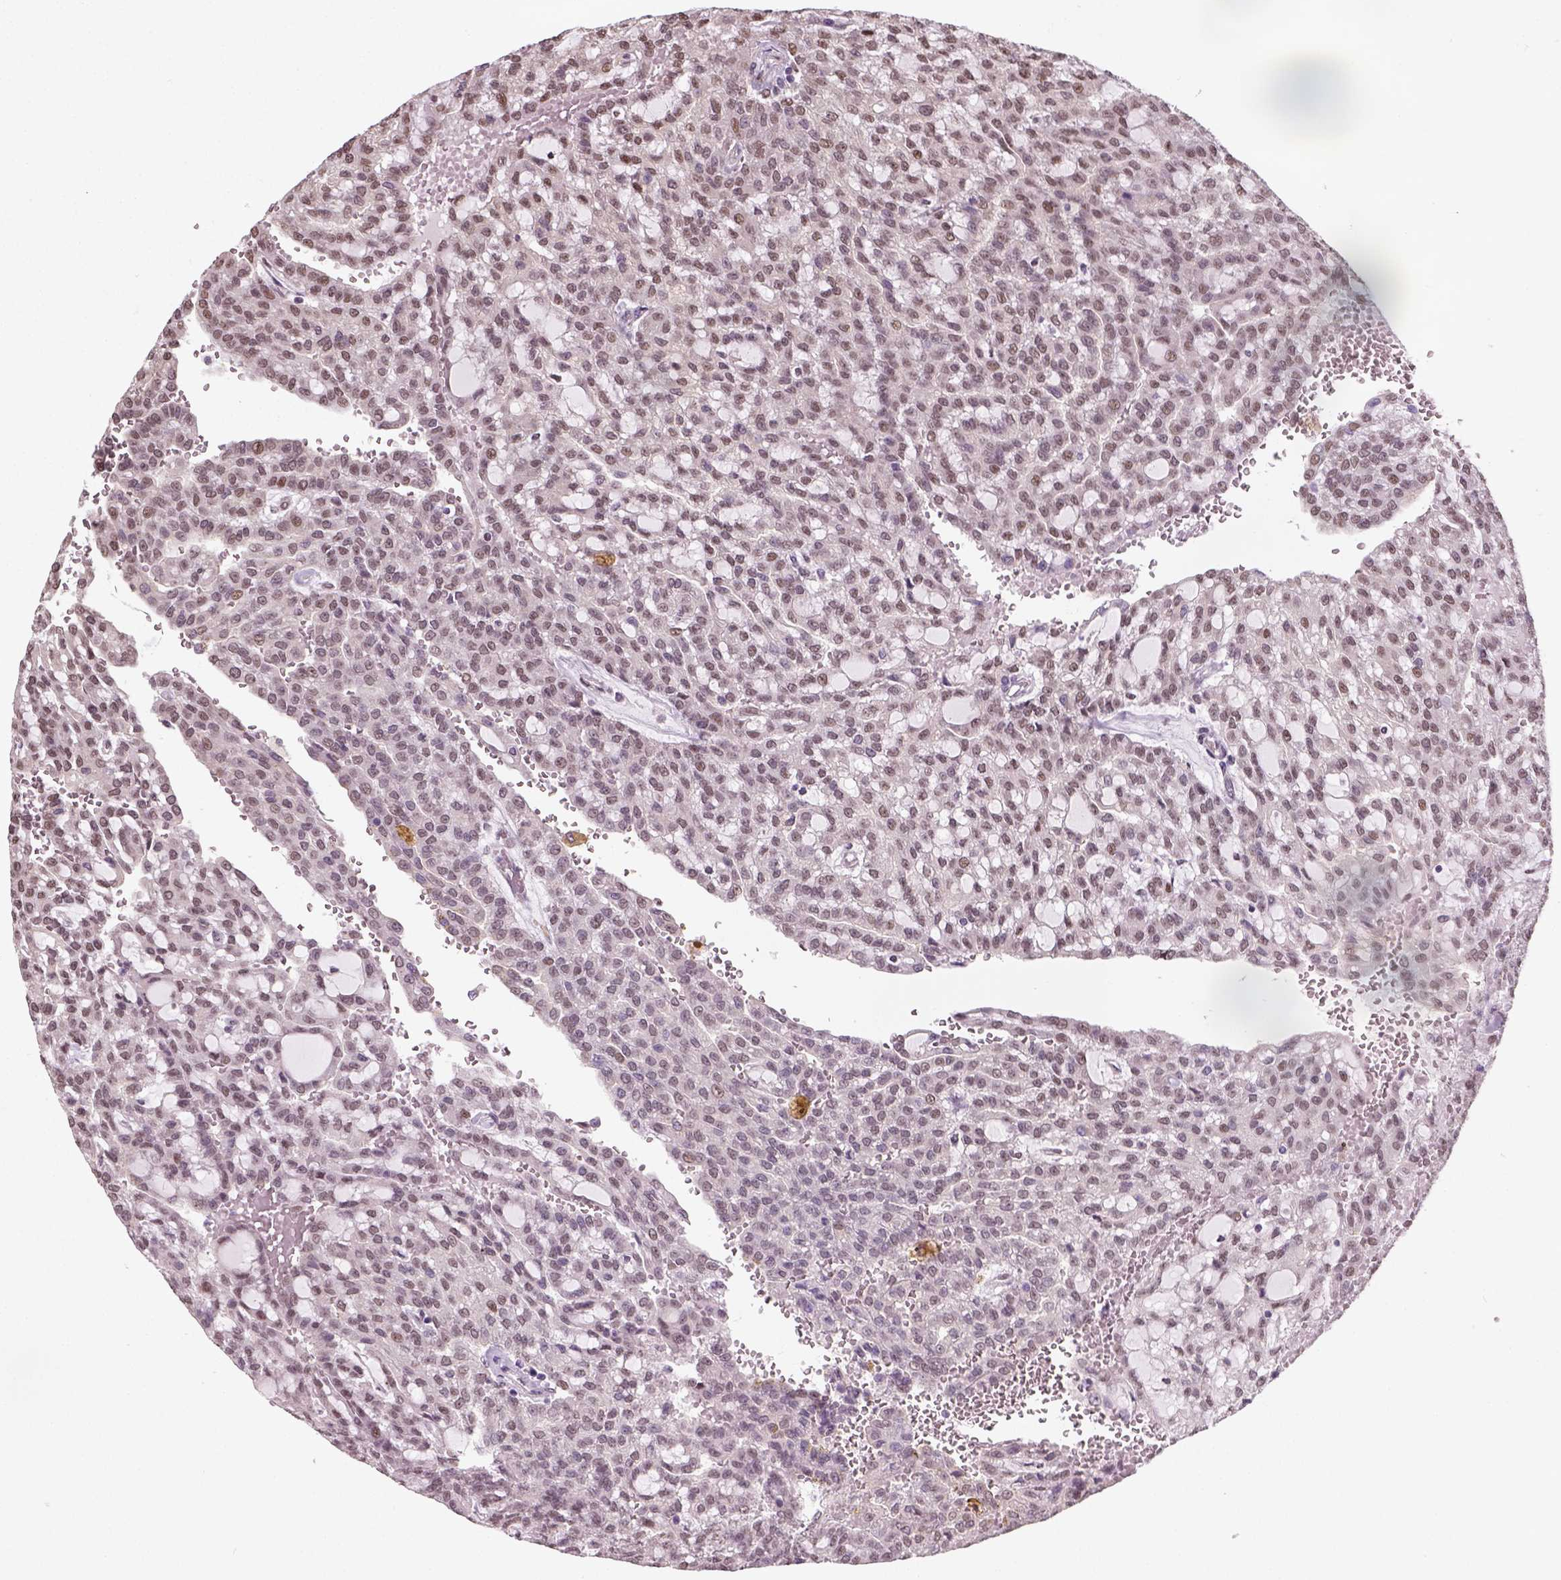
{"staining": {"intensity": "moderate", "quantity": ">75%", "location": "nuclear"}, "tissue": "renal cancer", "cell_type": "Tumor cells", "image_type": "cancer", "snomed": [{"axis": "morphology", "description": "Adenocarcinoma, NOS"}, {"axis": "topography", "description": "Kidney"}], "caption": "Immunohistochemical staining of renal adenocarcinoma reveals moderate nuclear protein staining in approximately >75% of tumor cells. (Stains: DAB (3,3'-diaminobenzidine) in brown, nuclei in blue, Microscopy: brightfield microscopy at high magnification).", "gene": "C1orf112", "patient": {"sex": "male", "age": 63}}